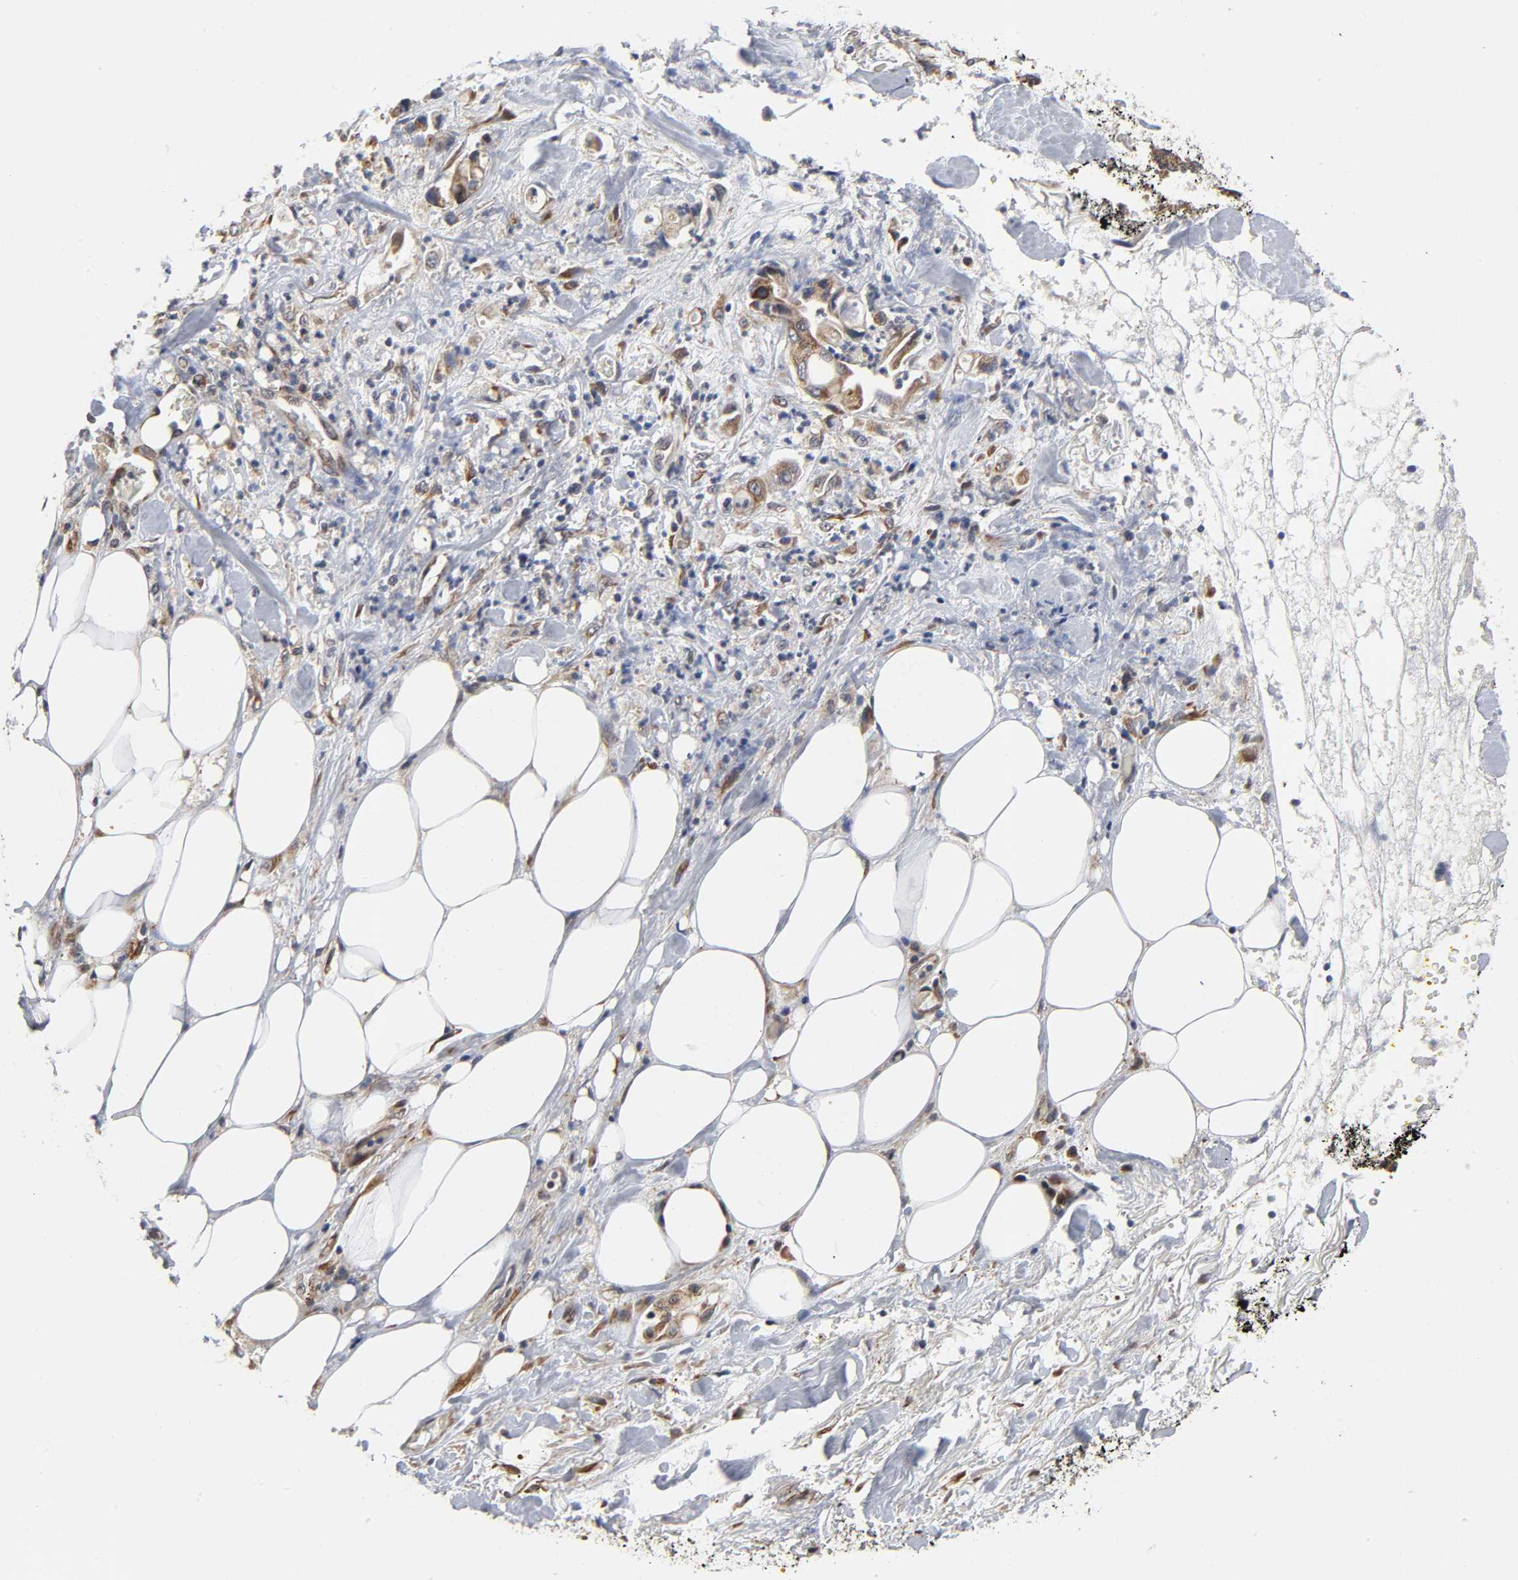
{"staining": {"intensity": "moderate", "quantity": ">75%", "location": "cytoplasmic/membranous"}, "tissue": "pancreatic cancer", "cell_type": "Tumor cells", "image_type": "cancer", "snomed": [{"axis": "morphology", "description": "Adenocarcinoma, NOS"}, {"axis": "topography", "description": "Pancreas"}], "caption": "Adenocarcinoma (pancreatic) was stained to show a protein in brown. There is medium levels of moderate cytoplasmic/membranous positivity in approximately >75% of tumor cells. (Brightfield microscopy of DAB IHC at high magnification).", "gene": "SLC30A9", "patient": {"sex": "male", "age": 70}}